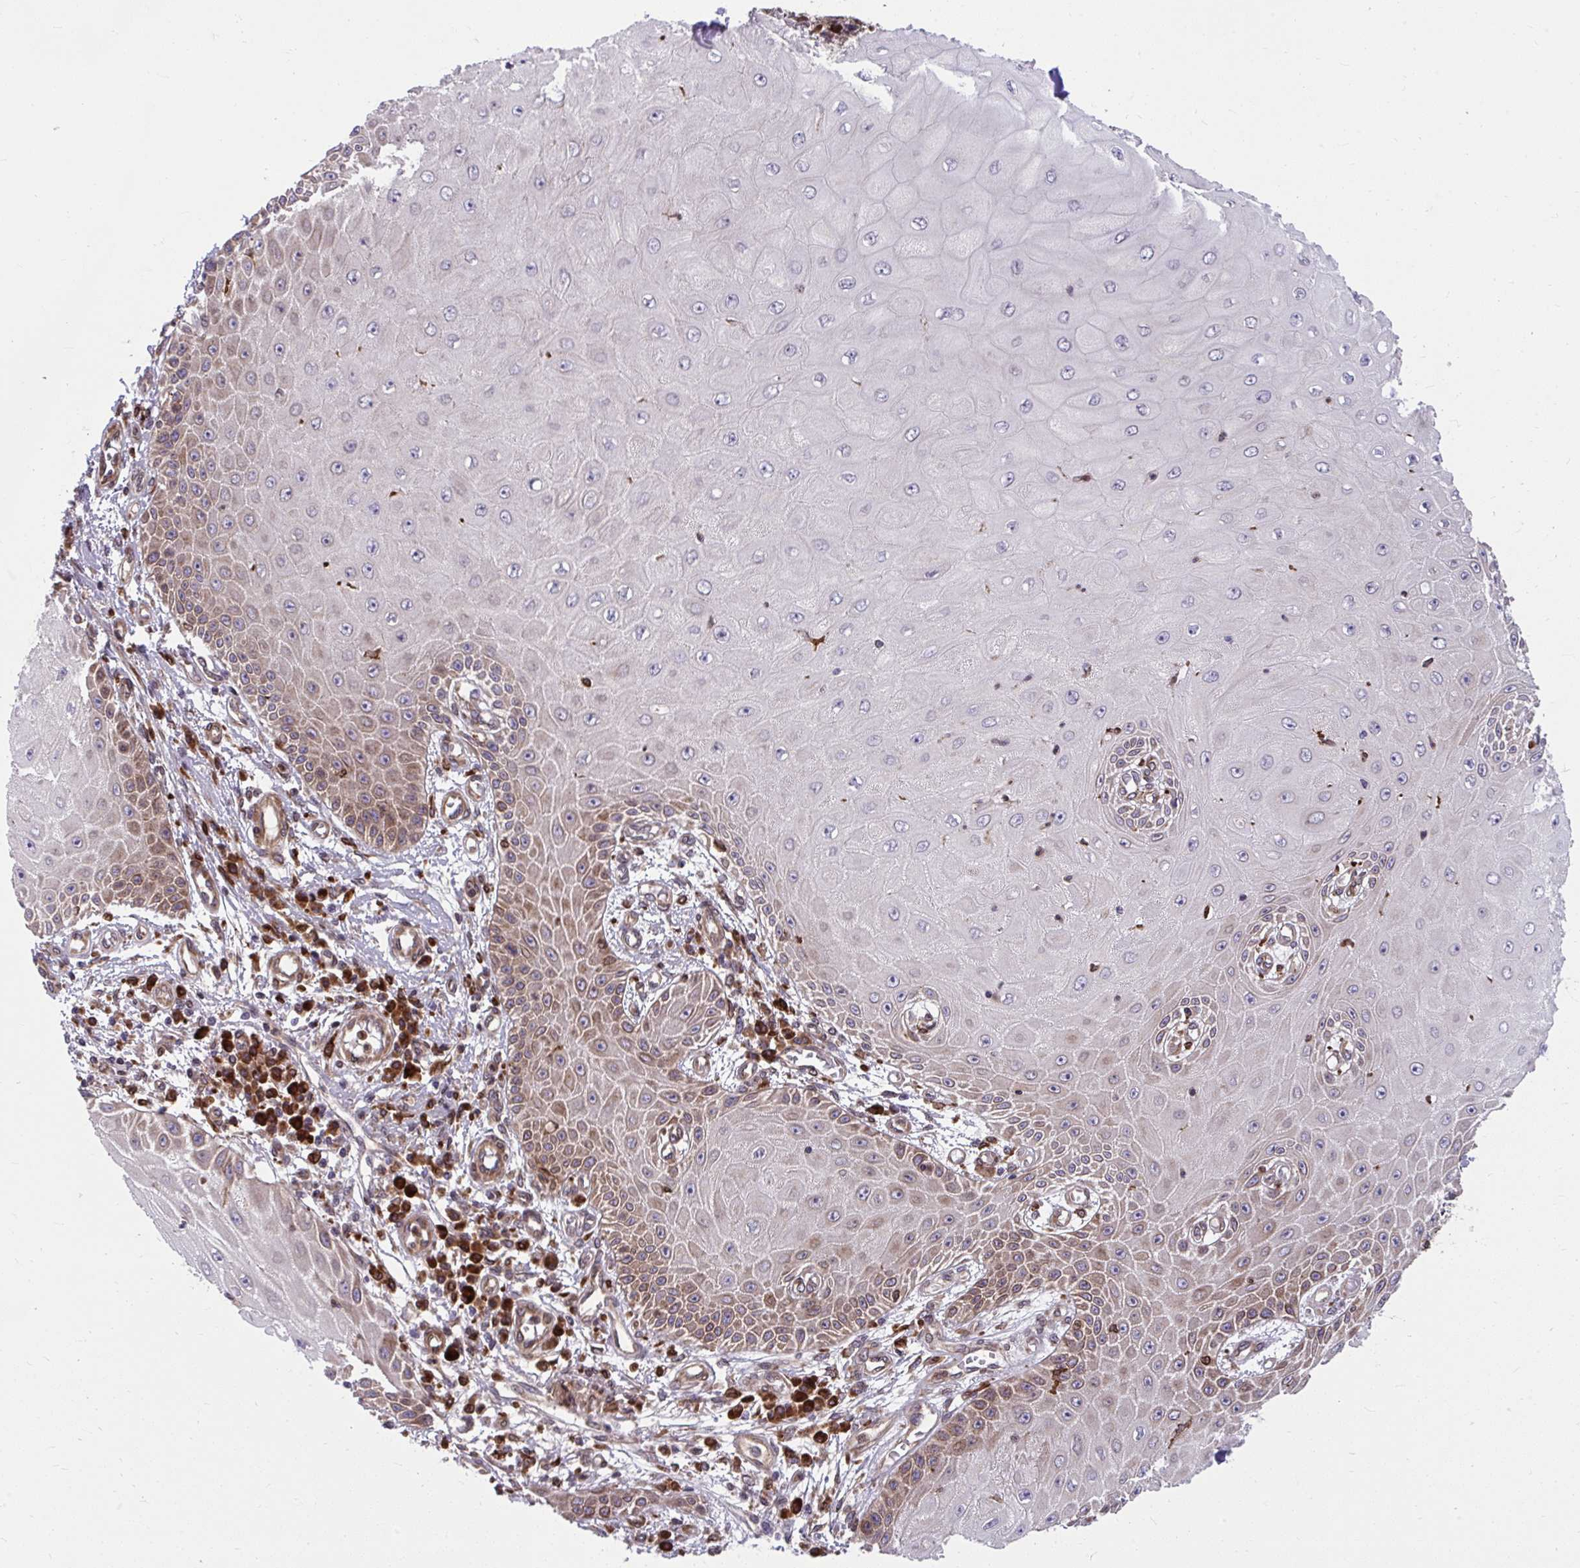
{"staining": {"intensity": "moderate", "quantity": "<25%", "location": "cytoplasmic/membranous"}, "tissue": "skin cancer", "cell_type": "Tumor cells", "image_type": "cancer", "snomed": [{"axis": "morphology", "description": "Squamous cell carcinoma, NOS"}, {"axis": "topography", "description": "Skin"}, {"axis": "topography", "description": "Vulva"}], "caption": "There is low levels of moderate cytoplasmic/membranous staining in tumor cells of skin squamous cell carcinoma, as demonstrated by immunohistochemical staining (brown color).", "gene": "STIM2", "patient": {"sex": "female", "age": 44}}